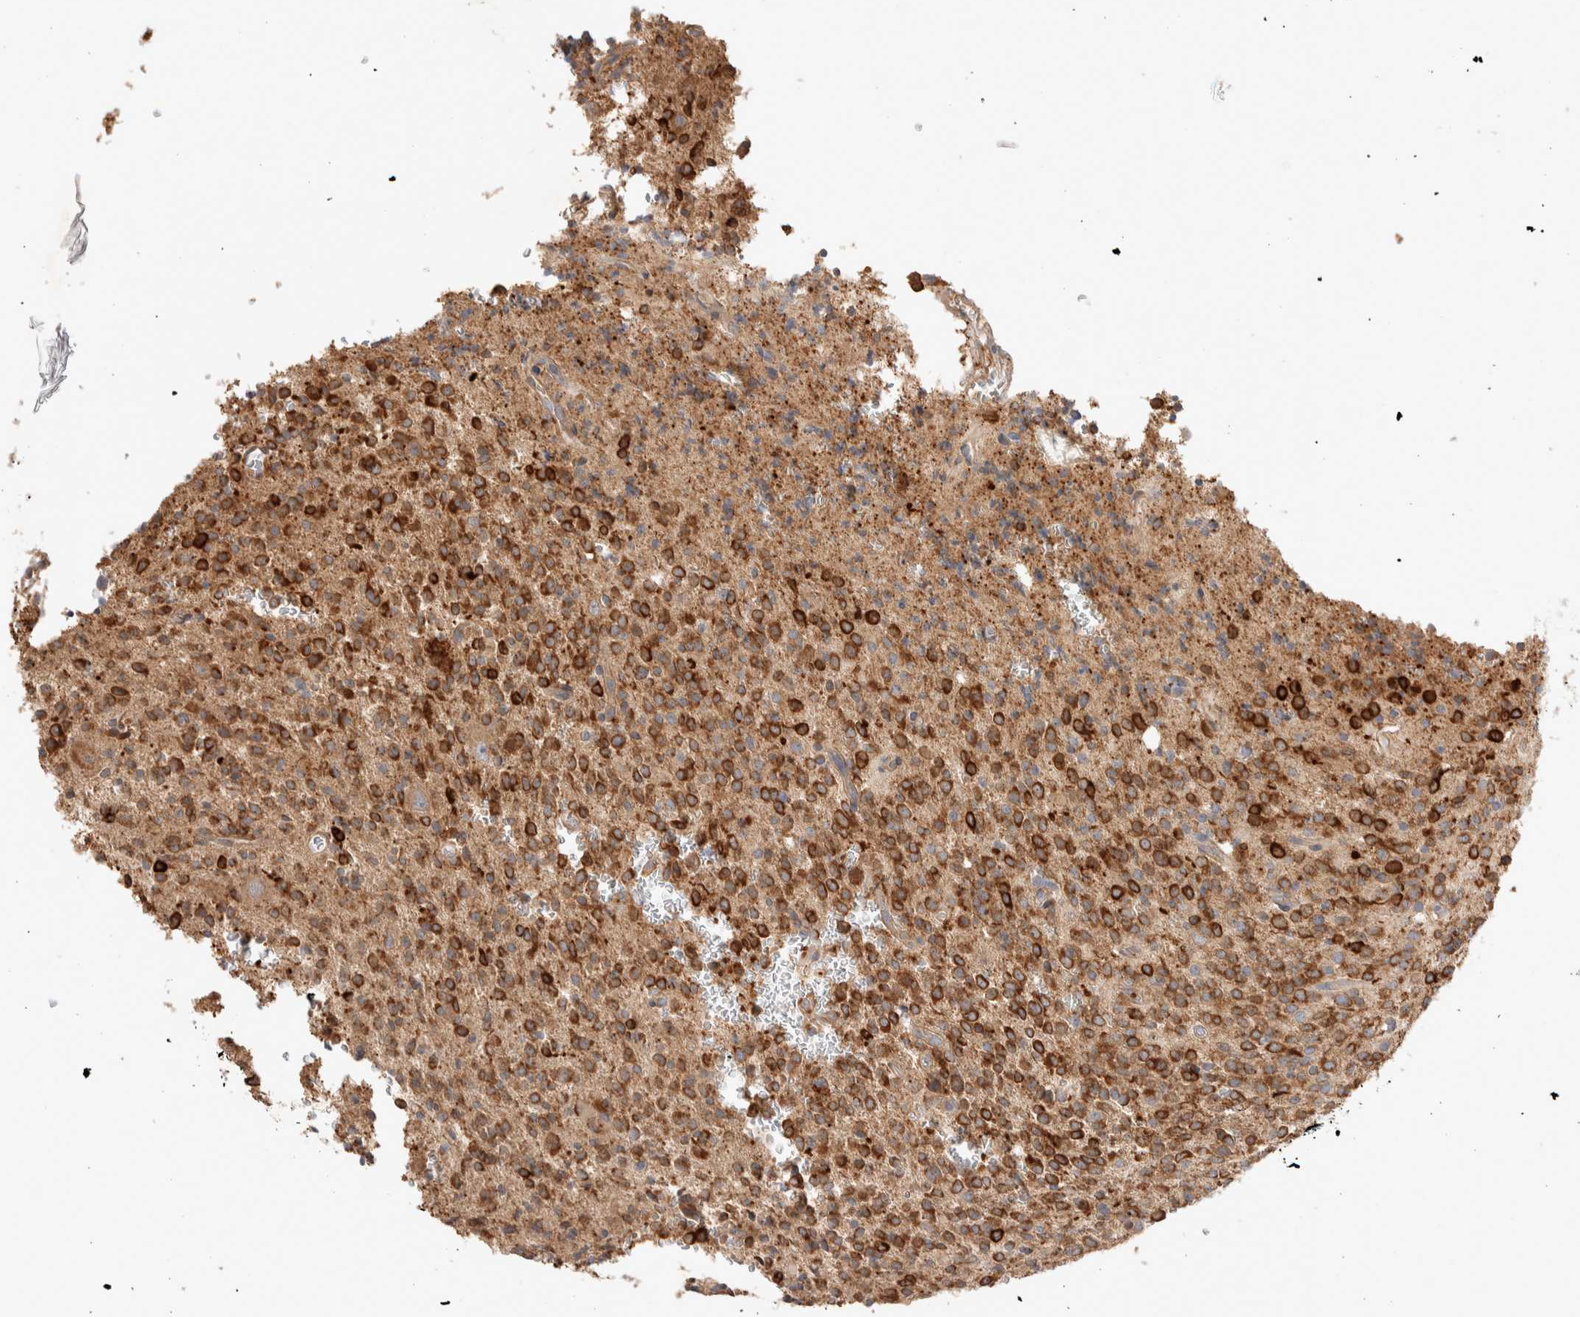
{"staining": {"intensity": "strong", "quantity": ">75%", "location": "cytoplasmic/membranous"}, "tissue": "glioma", "cell_type": "Tumor cells", "image_type": "cancer", "snomed": [{"axis": "morphology", "description": "Glioma, malignant, High grade"}, {"axis": "topography", "description": "Brain"}], "caption": "About >75% of tumor cells in human glioma show strong cytoplasmic/membranous protein positivity as visualized by brown immunohistochemical staining.", "gene": "DEPTOR", "patient": {"sex": "male", "age": 34}}